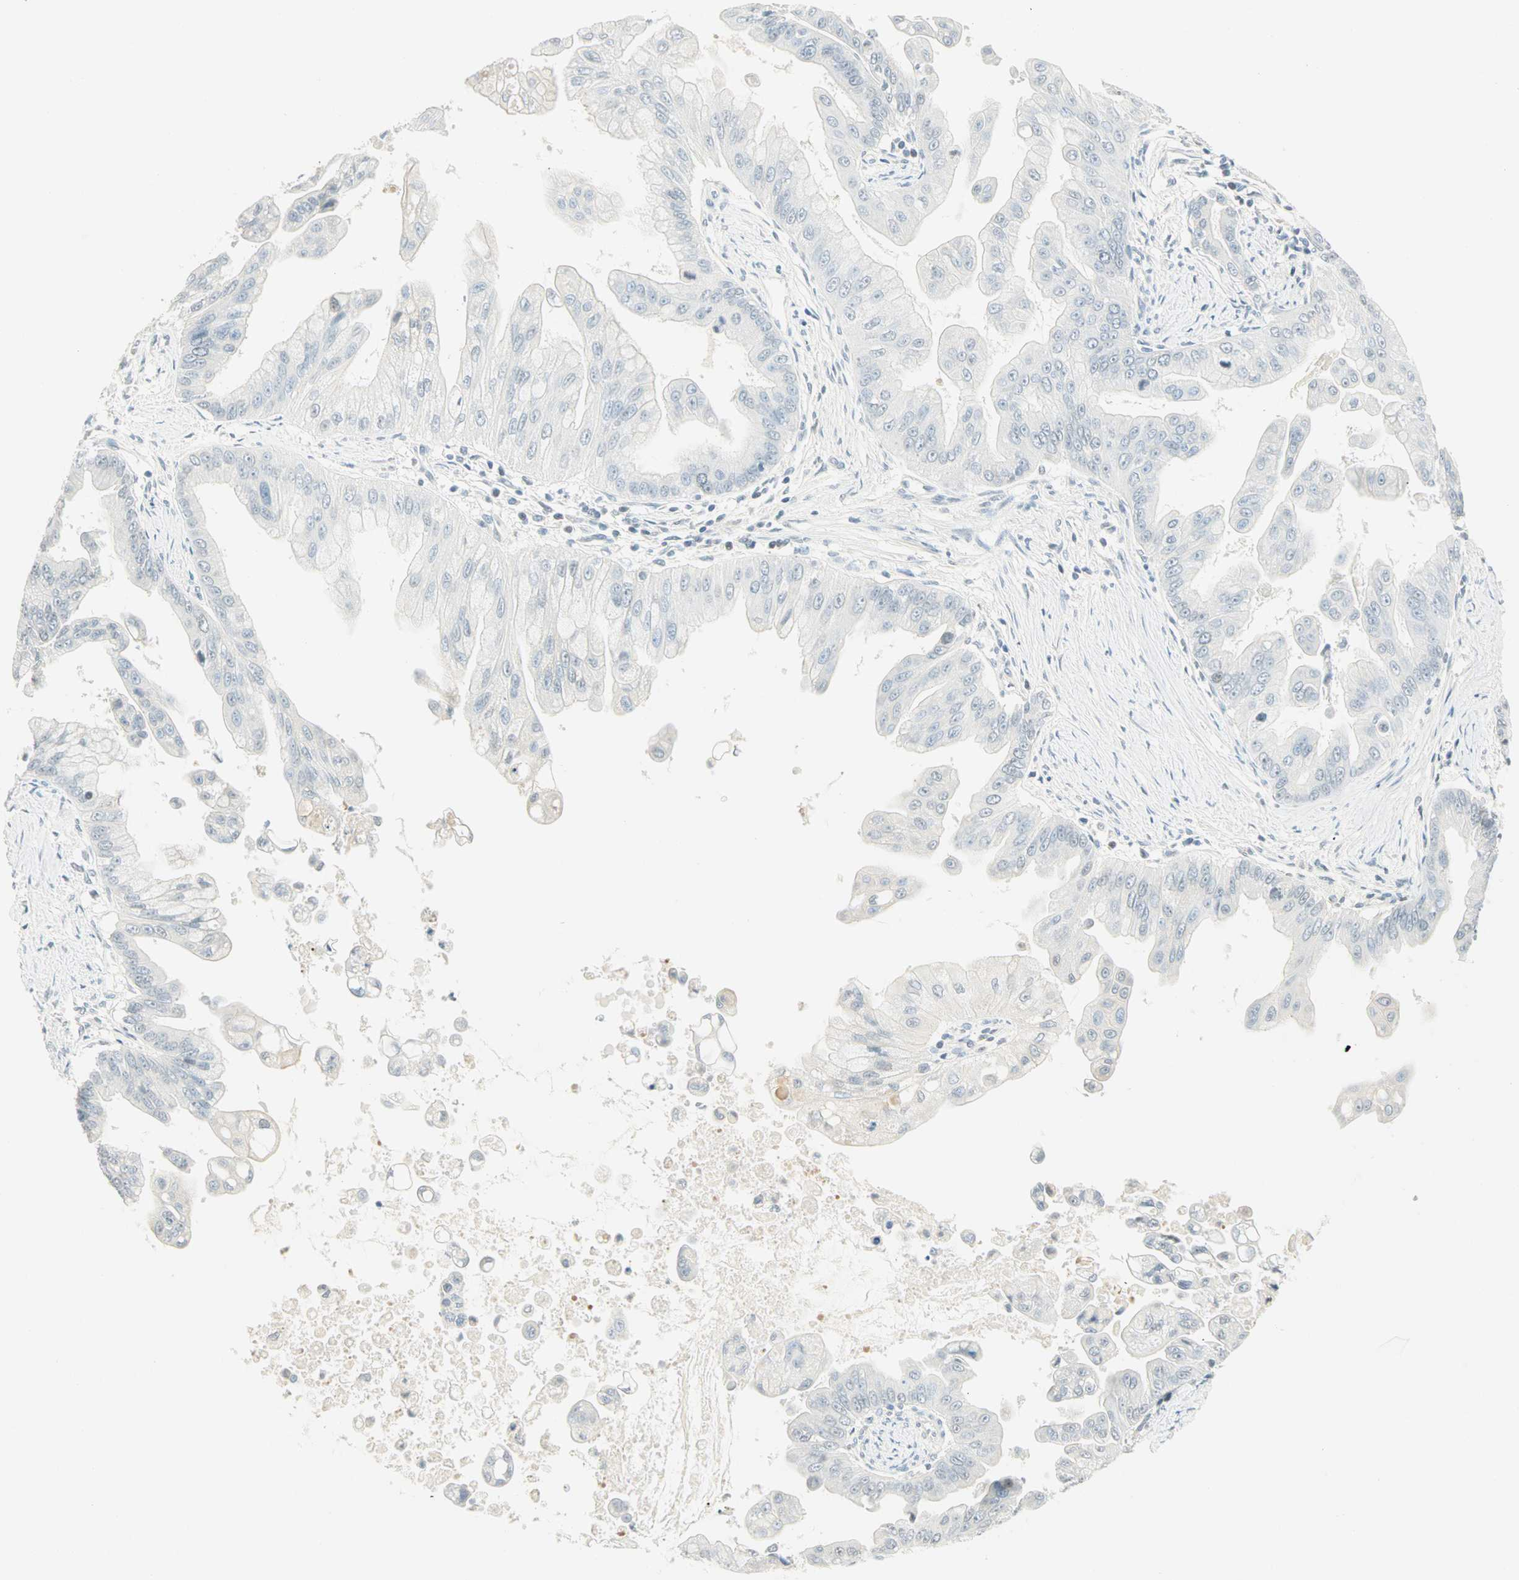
{"staining": {"intensity": "weak", "quantity": "<25%", "location": "none"}, "tissue": "pancreatic cancer", "cell_type": "Tumor cells", "image_type": "cancer", "snomed": [{"axis": "morphology", "description": "Adenocarcinoma, NOS"}, {"axis": "topography", "description": "Pancreas"}], "caption": "Pancreatic adenocarcinoma stained for a protein using immunohistochemistry (IHC) exhibits no expression tumor cells.", "gene": "SMAD3", "patient": {"sex": "female", "age": 75}}